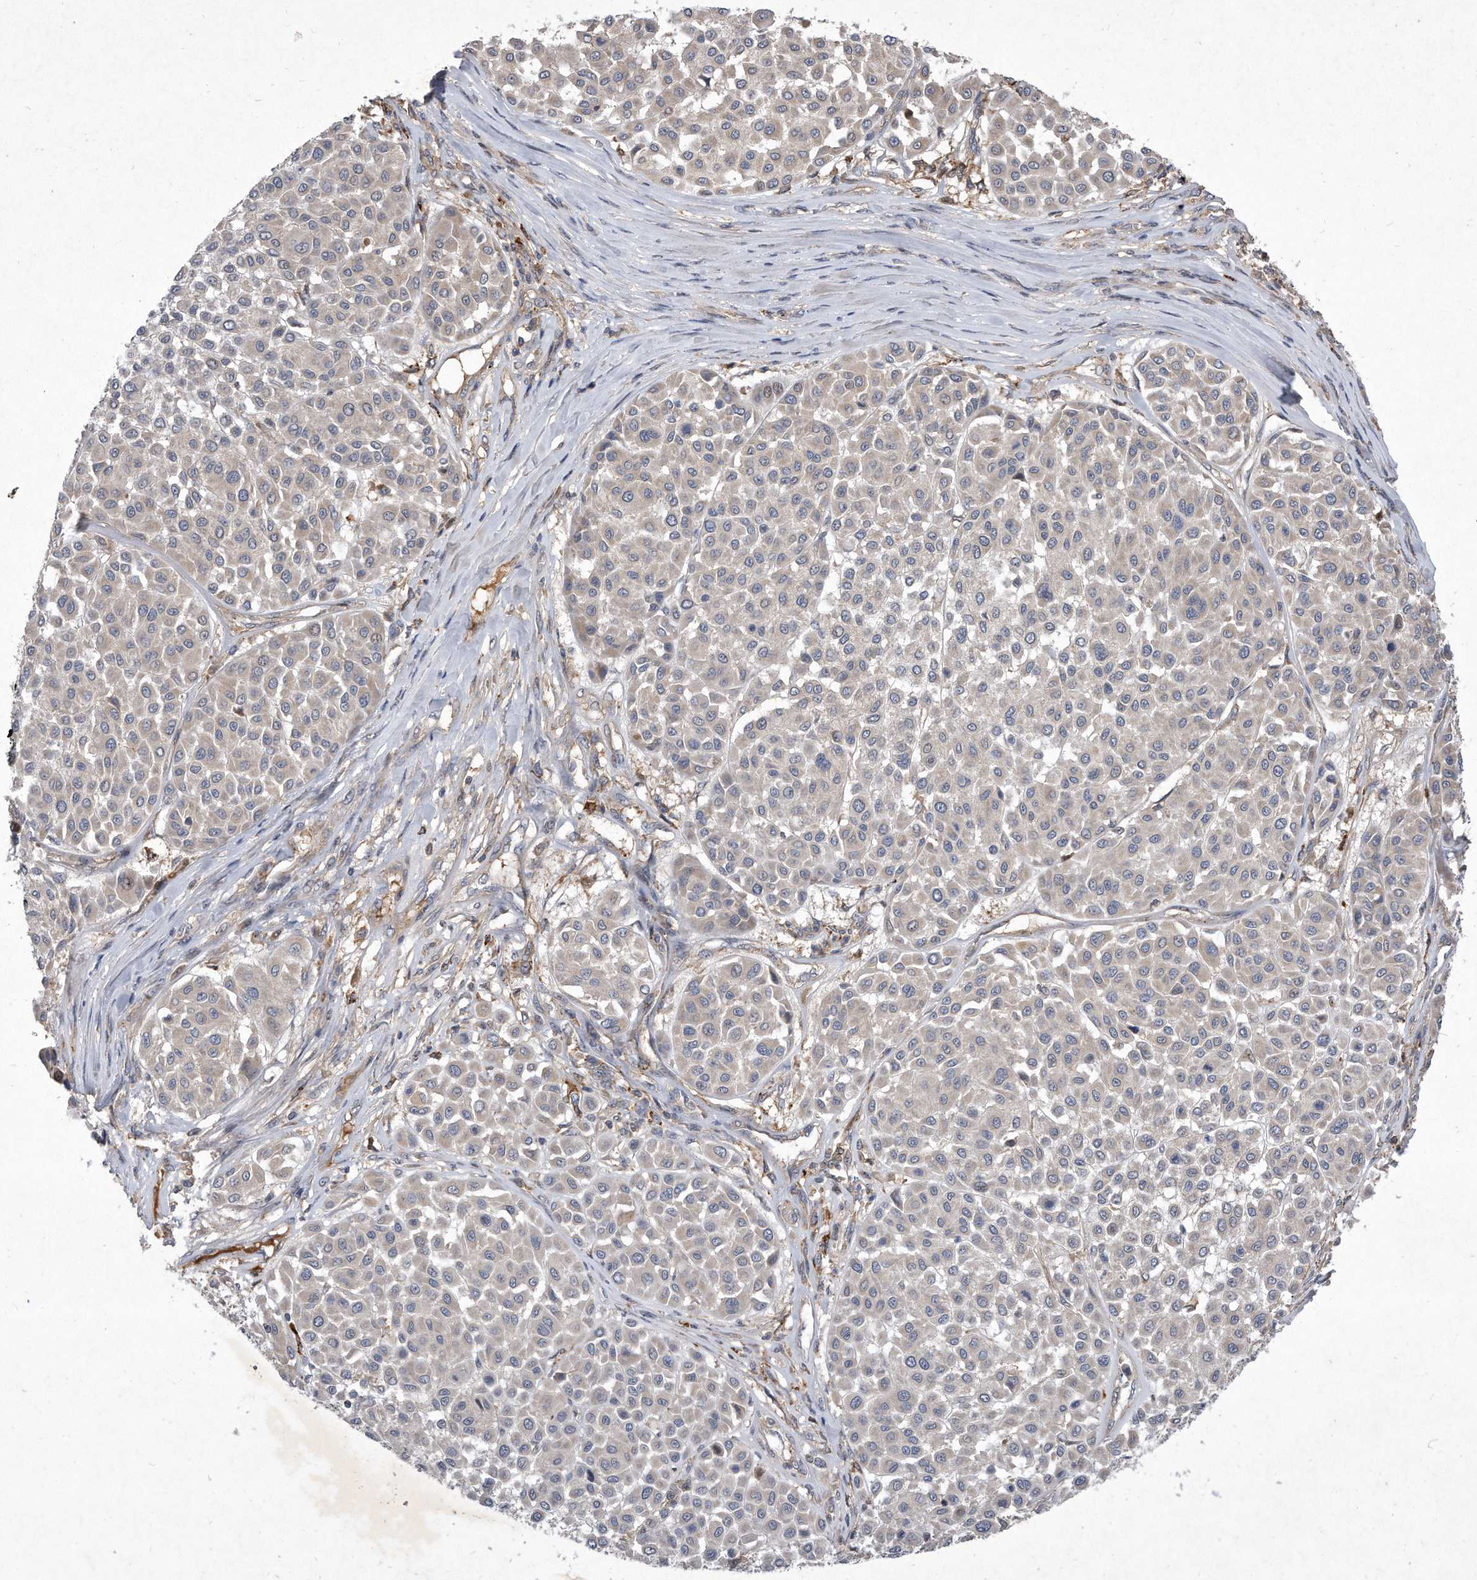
{"staining": {"intensity": "negative", "quantity": "none", "location": "none"}, "tissue": "melanoma", "cell_type": "Tumor cells", "image_type": "cancer", "snomed": [{"axis": "morphology", "description": "Malignant melanoma, Metastatic site"}, {"axis": "topography", "description": "Soft tissue"}], "caption": "IHC histopathology image of human melanoma stained for a protein (brown), which reveals no staining in tumor cells.", "gene": "PGBD2", "patient": {"sex": "male", "age": 41}}